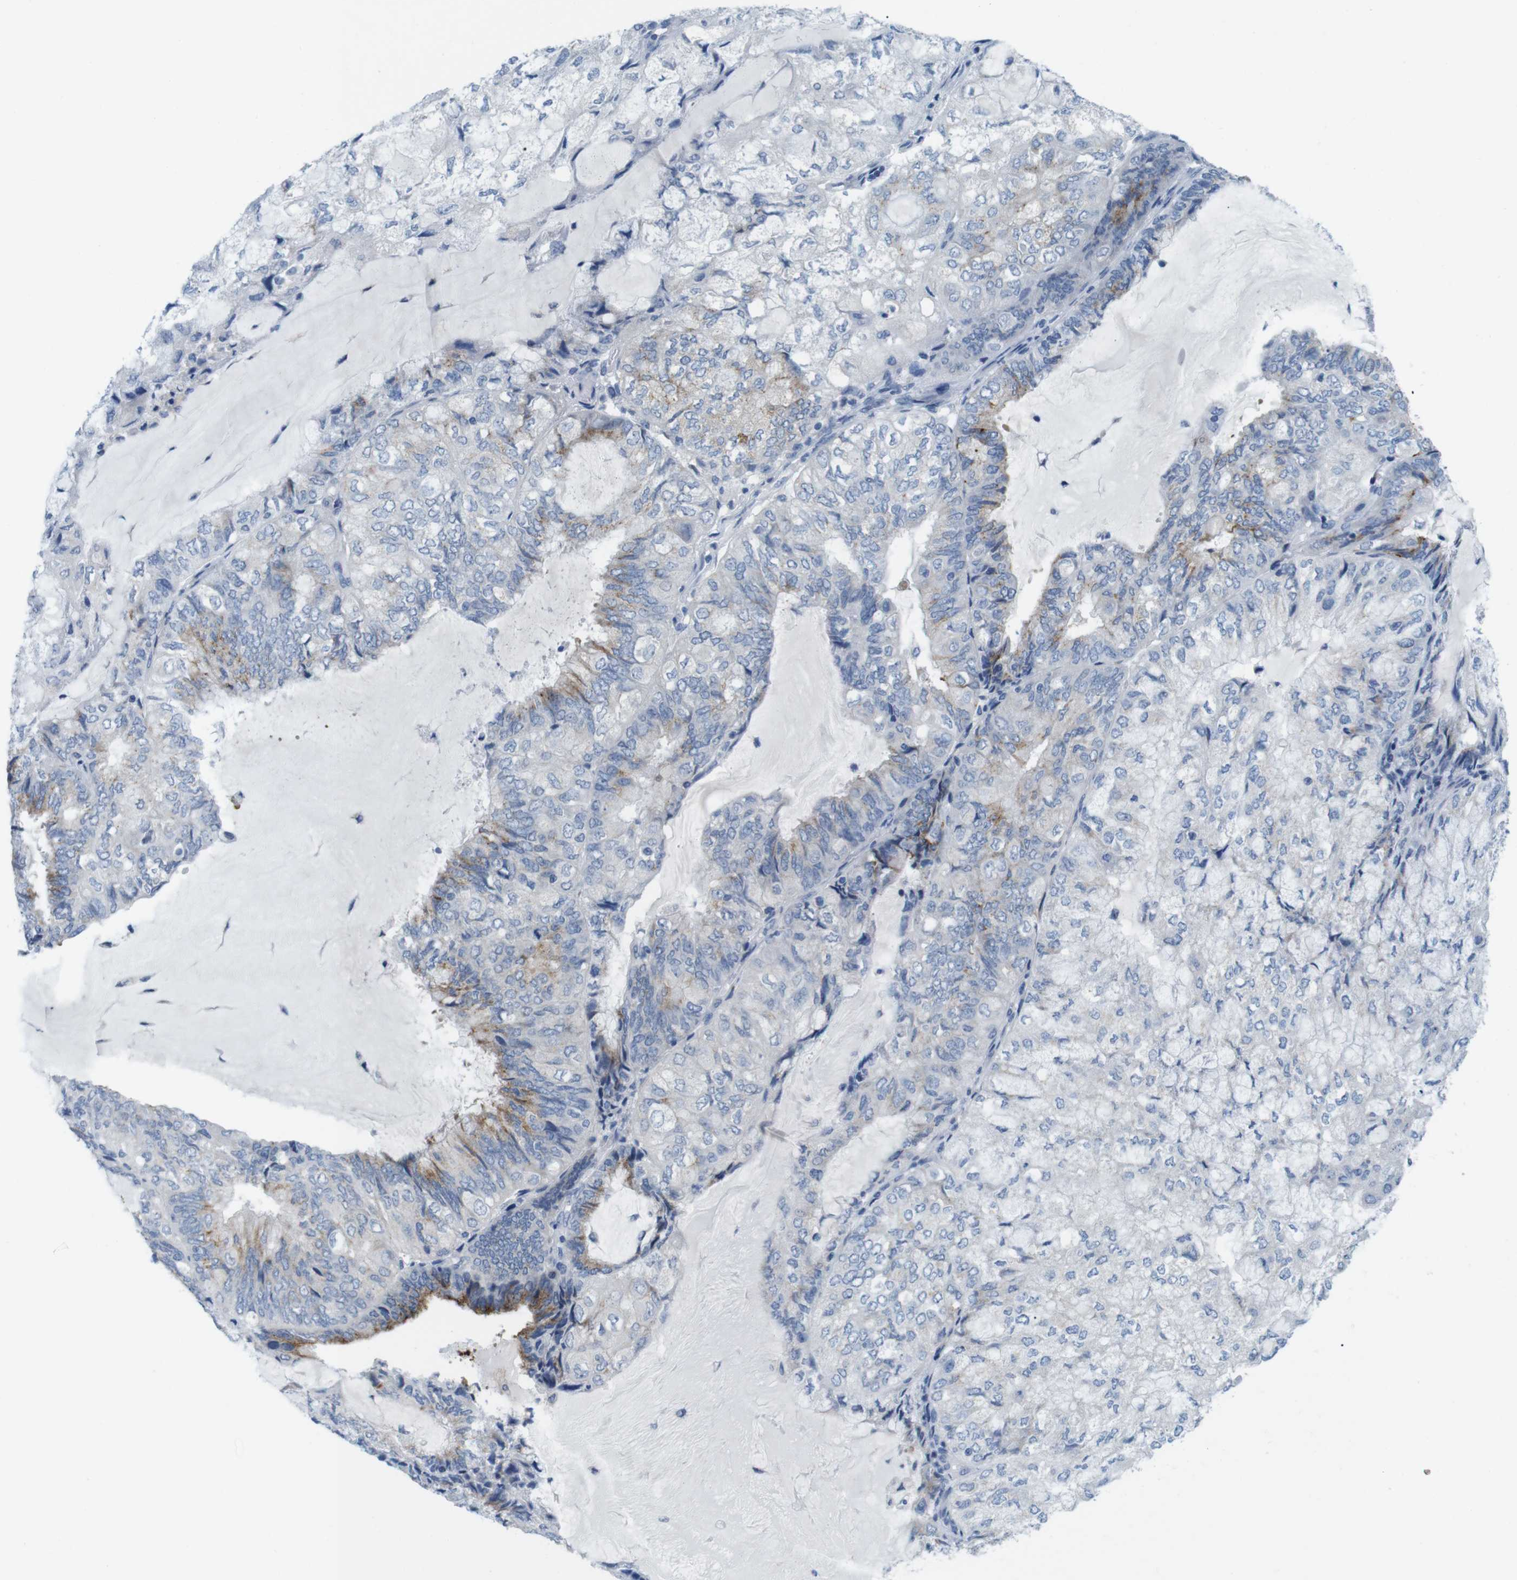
{"staining": {"intensity": "moderate", "quantity": "25%-75%", "location": "cytoplasmic/membranous"}, "tissue": "endometrial cancer", "cell_type": "Tumor cells", "image_type": "cancer", "snomed": [{"axis": "morphology", "description": "Adenocarcinoma, NOS"}, {"axis": "topography", "description": "Endometrium"}], "caption": "Moderate cytoplasmic/membranous staining for a protein is identified in approximately 25%-75% of tumor cells of endometrial adenocarcinoma using immunohistochemistry.", "gene": "GOLGA2", "patient": {"sex": "female", "age": 81}}